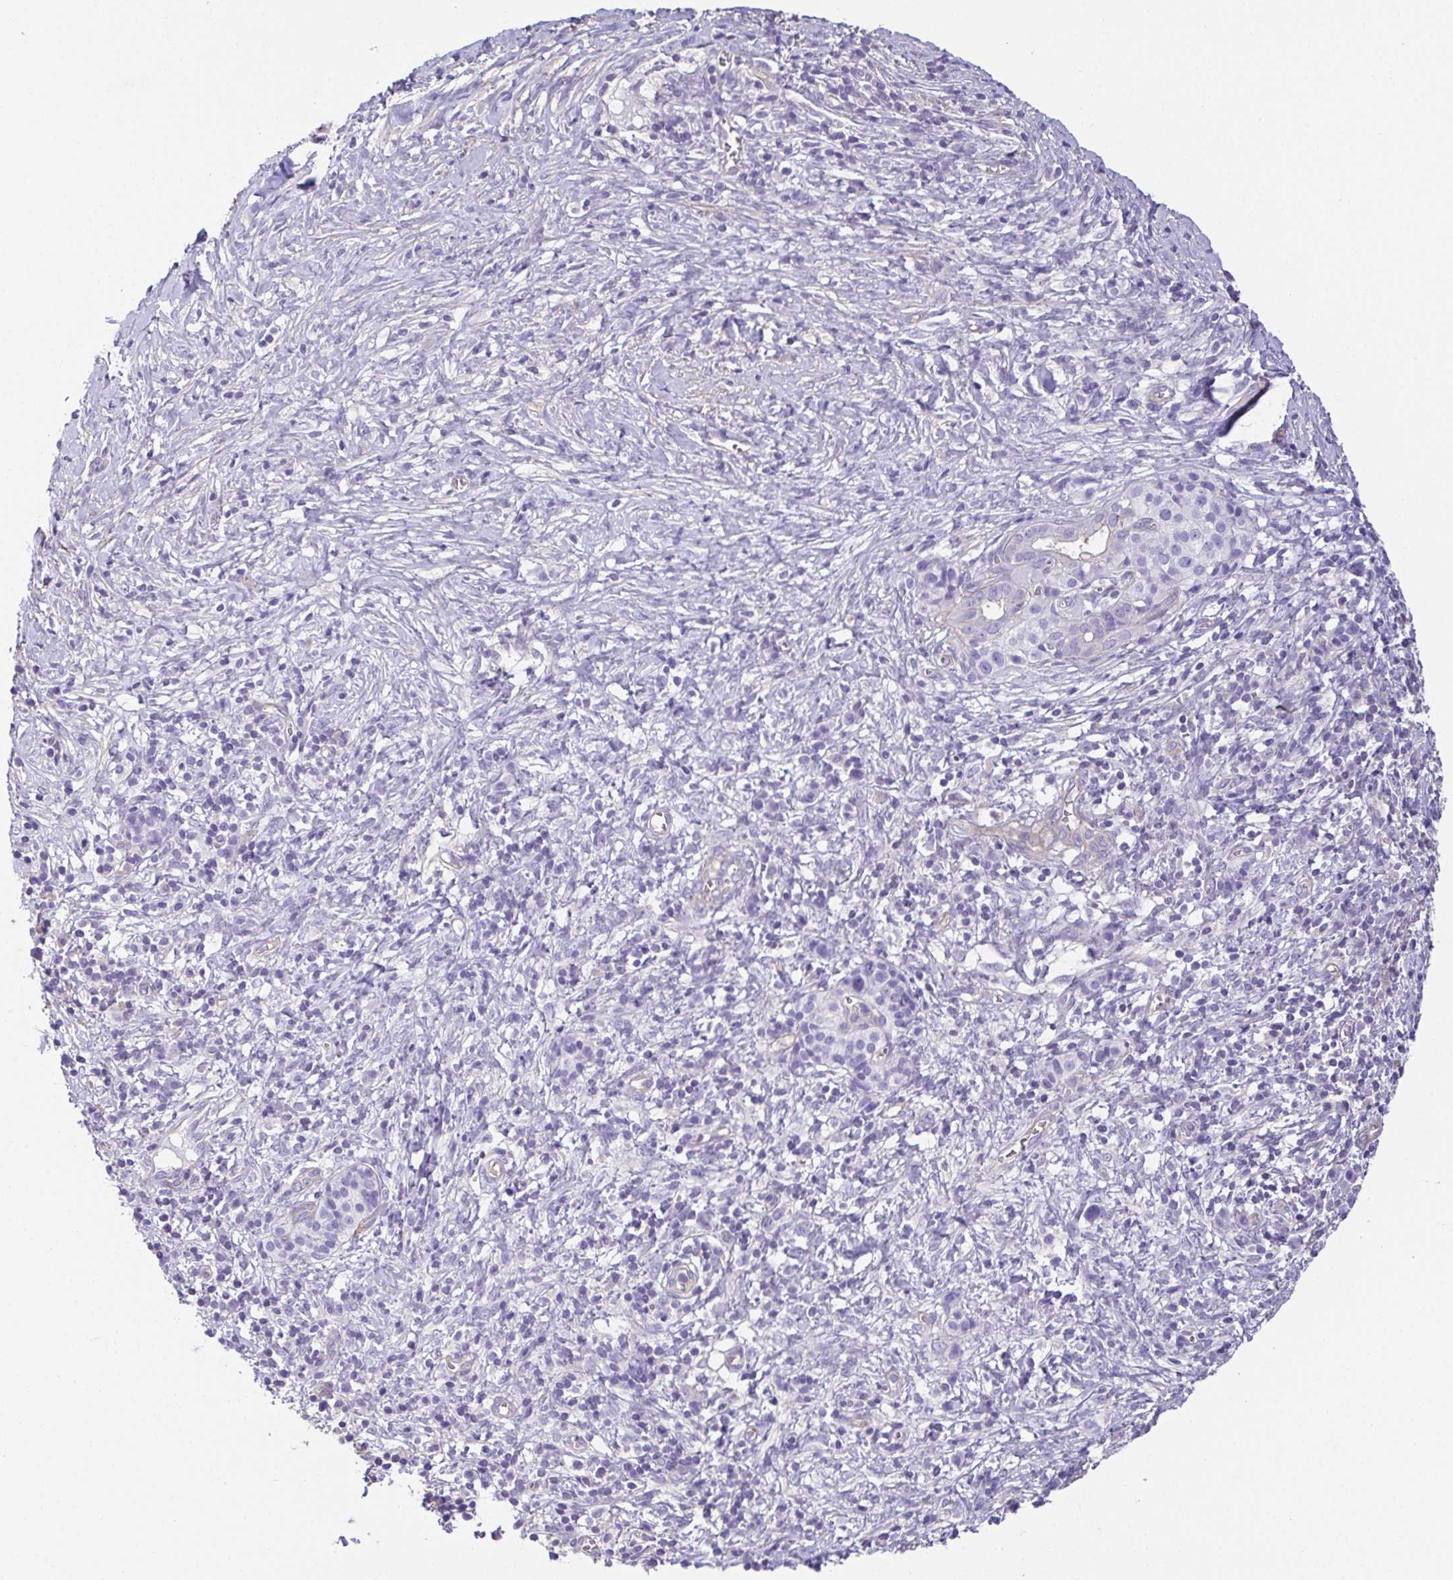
{"staining": {"intensity": "negative", "quantity": "none", "location": "none"}, "tissue": "pancreatic cancer", "cell_type": "Tumor cells", "image_type": "cancer", "snomed": [{"axis": "morphology", "description": "Adenocarcinoma, NOS"}, {"axis": "topography", "description": "Pancreas"}], "caption": "A histopathology image of human adenocarcinoma (pancreatic) is negative for staining in tumor cells.", "gene": "MYL6", "patient": {"sex": "male", "age": 61}}